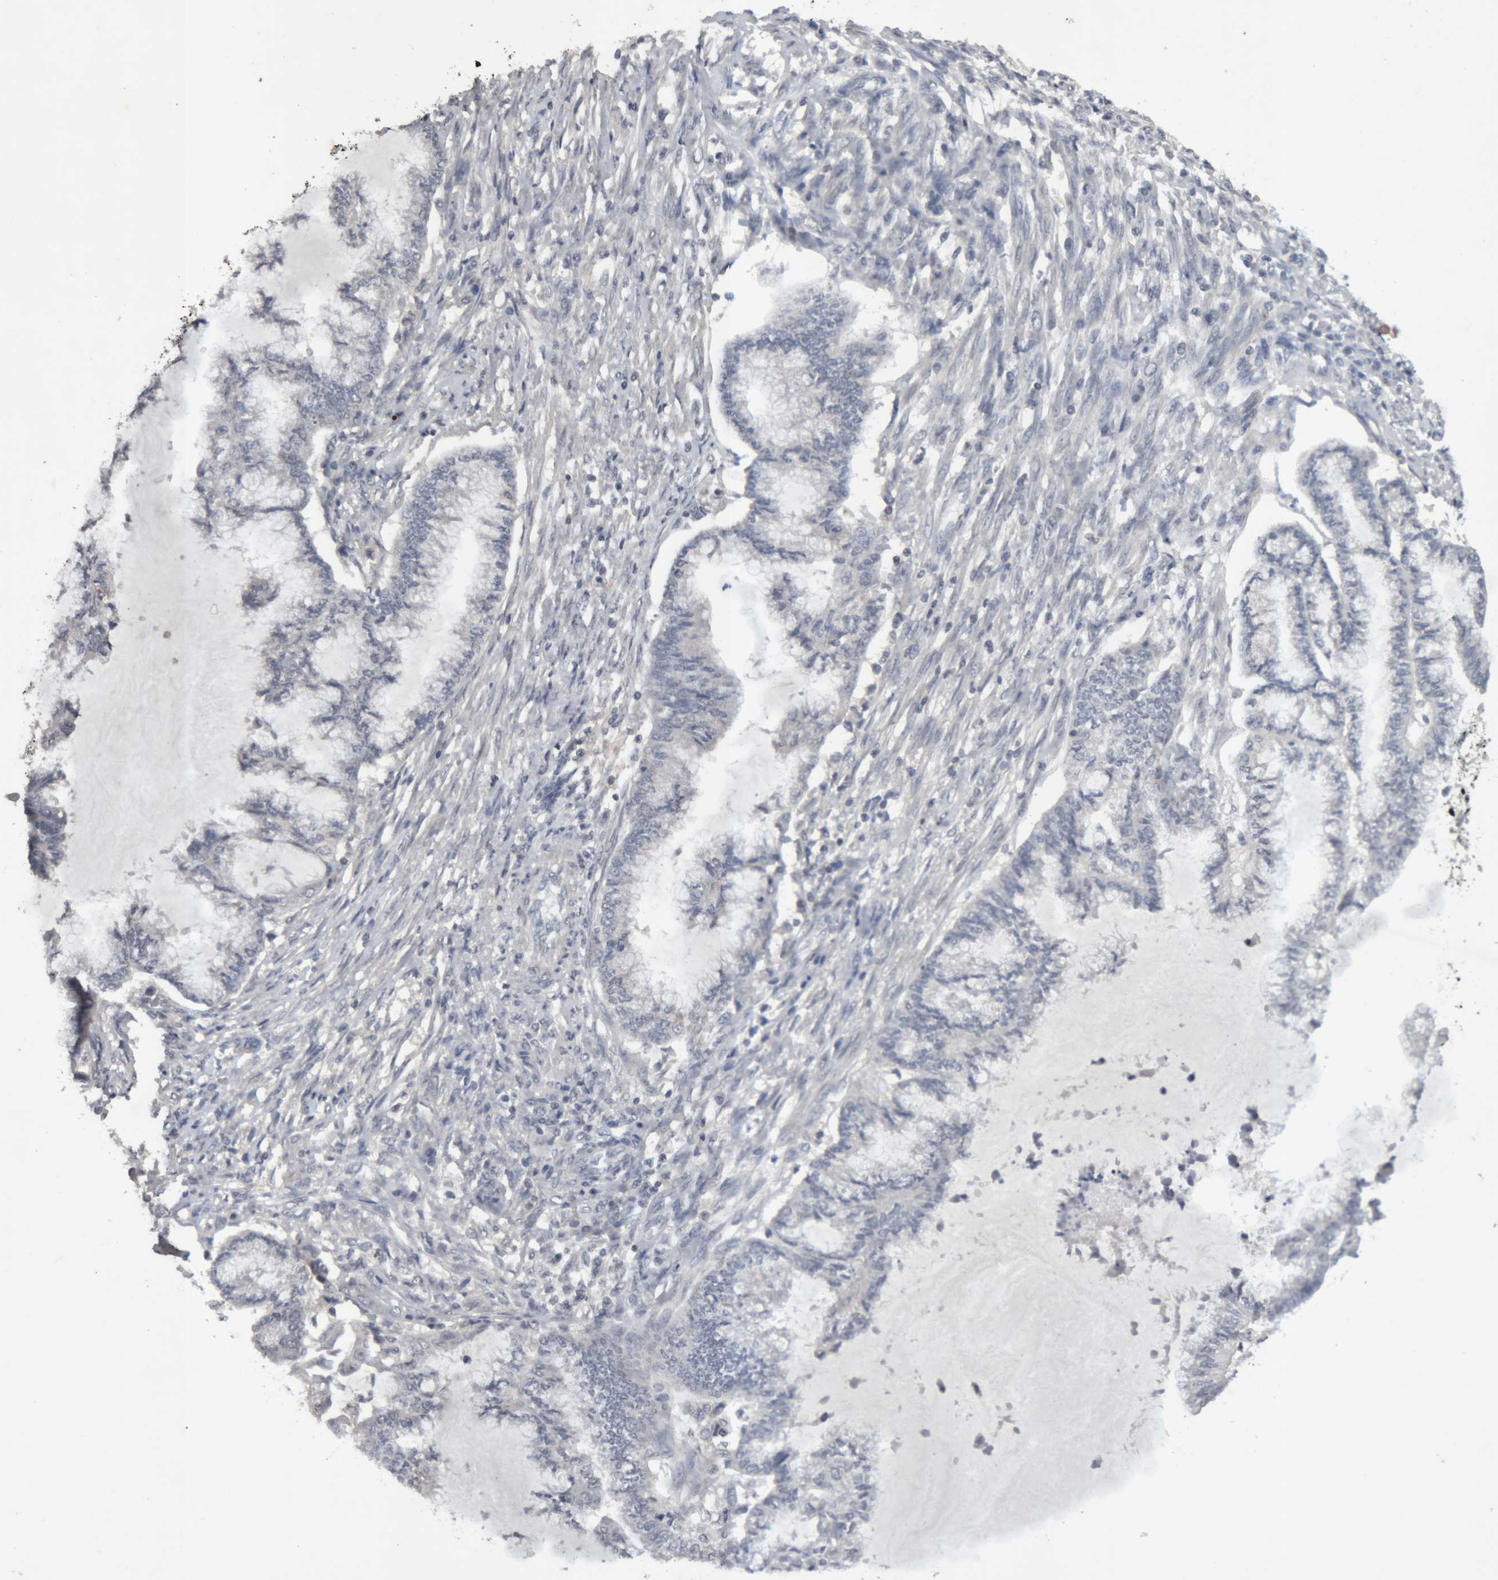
{"staining": {"intensity": "negative", "quantity": "none", "location": "none"}, "tissue": "endometrial cancer", "cell_type": "Tumor cells", "image_type": "cancer", "snomed": [{"axis": "morphology", "description": "Adenocarcinoma, NOS"}, {"axis": "topography", "description": "Endometrium"}], "caption": "A high-resolution histopathology image shows immunohistochemistry staining of adenocarcinoma (endometrial), which reveals no significant staining in tumor cells. Nuclei are stained in blue.", "gene": "NFATC2", "patient": {"sex": "female", "age": 86}}